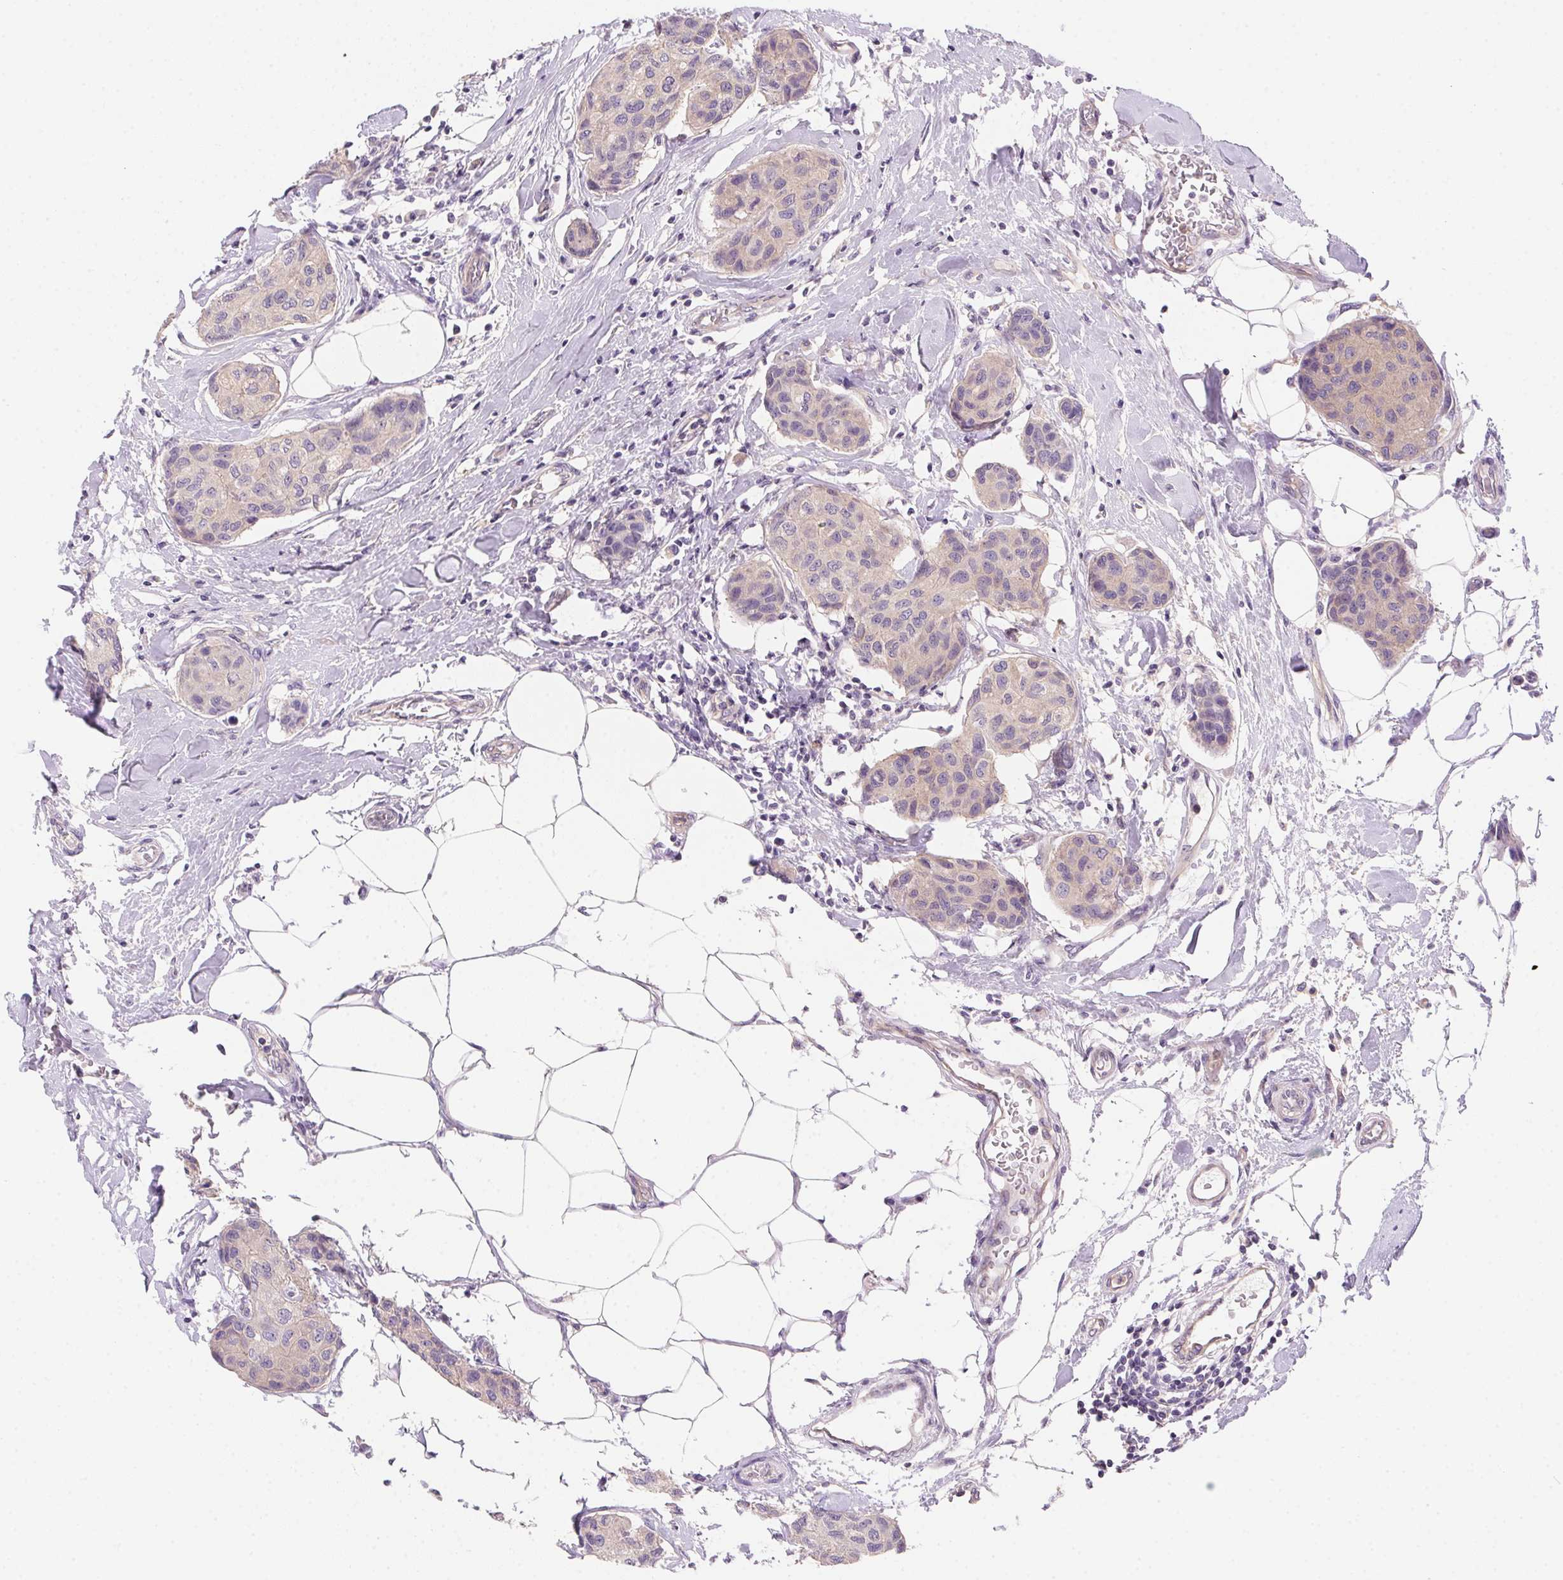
{"staining": {"intensity": "negative", "quantity": "none", "location": "none"}, "tissue": "breast cancer", "cell_type": "Tumor cells", "image_type": "cancer", "snomed": [{"axis": "morphology", "description": "Duct carcinoma"}, {"axis": "topography", "description": "Breast"}], "caption": "The histopathology image displays no staining of tumor cells in breast cancer (invasive ductal carcinoma).", "gene": "PRKAA1", "patient": {"sex": "female", "age": 80}}